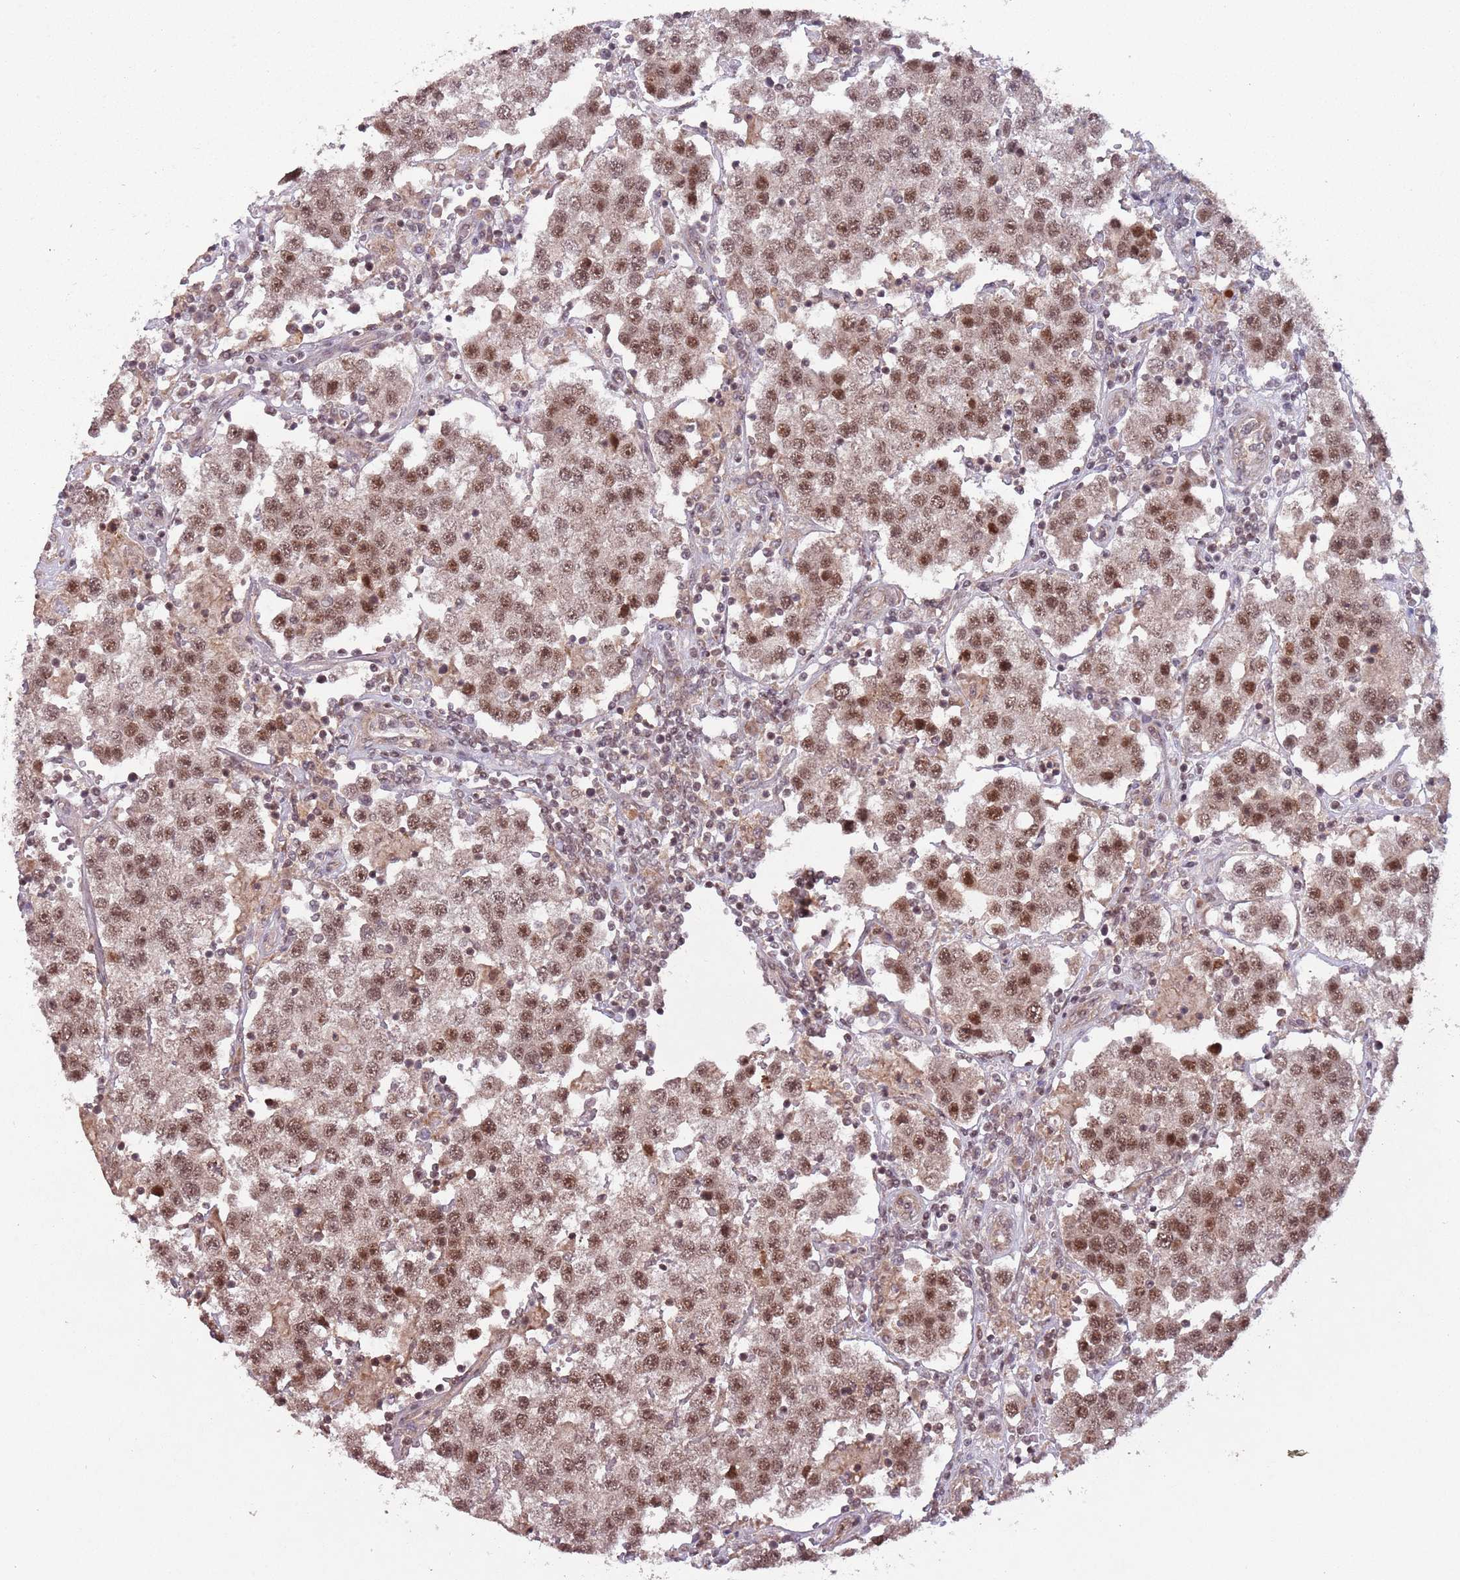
{"staining": {"intensity": "moderate", "quantity": ">75%", "location": "nuclear"}, "tissue": "testis cancer", "cell_type": "Tumor cells", "image_type": "cancer", "snomed": [{"axis": "morphology", "description": "Seminoma, NOS"}, {"axis": "topography", "description": "Testis"}], "caption": "Immunohistochemical staining of human seminoma (testis) shows moderate nuclear protein staining in approximately >75% of tumor cells.", "gene": "SUDS3", "patient": {"sex": "male", "age": 37}}